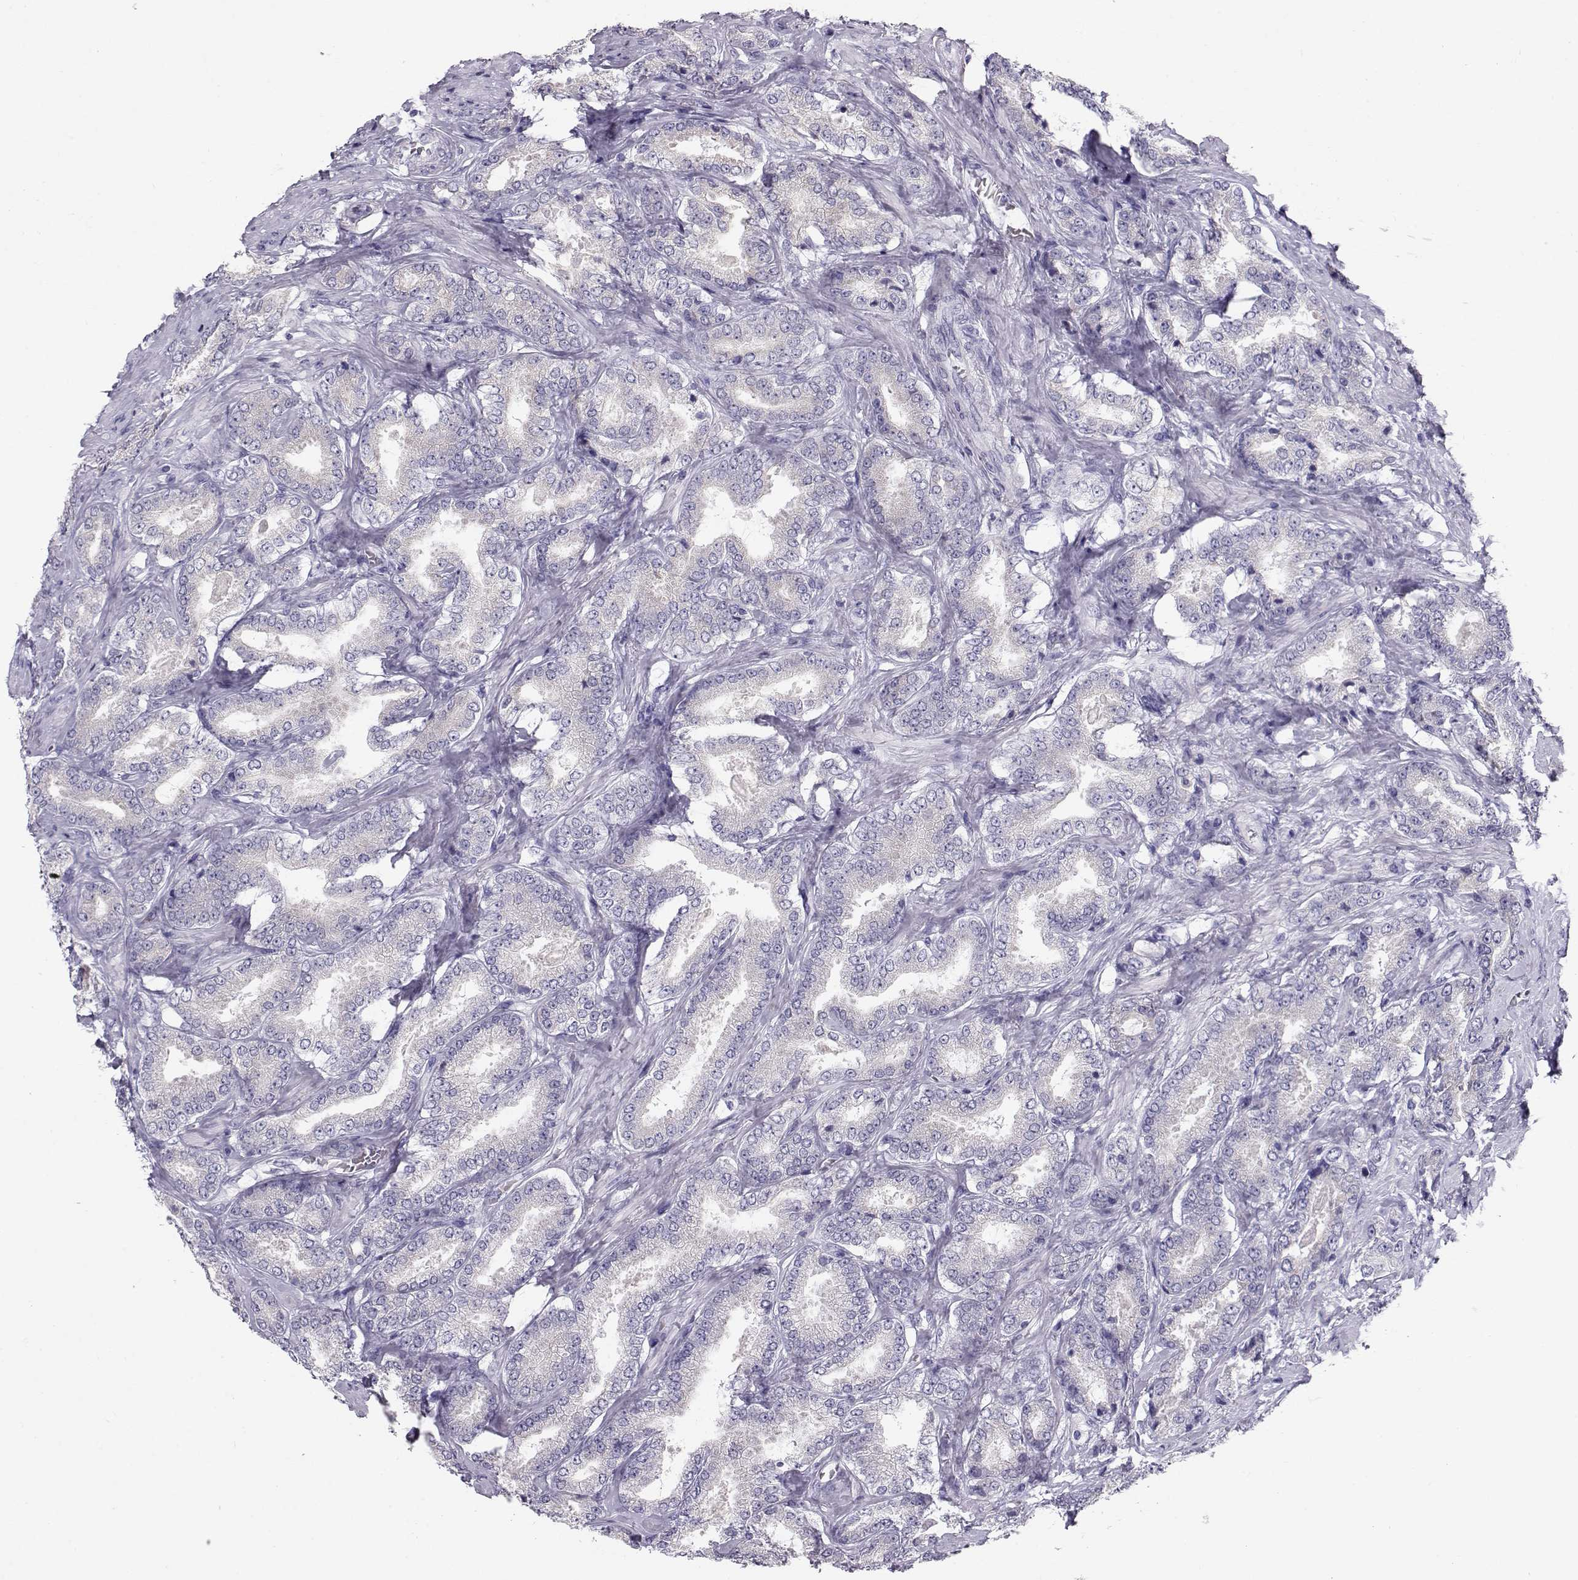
{"staining": {"intensity": "negative", "quantity": "none", "location": "none"}, "tissue": "prostate cancer", "cell_type": "Tumor cells", "image_type": "cancer", "snomed": [{"axis": "morphology", "description": "Adenocarcinoma, NOS"}, {"axis": "topography", "description": "Prostate"}], "caption": "IHC micrograph of prostate adenocarcinoma stained for a protein (brown), which exhibits no positivity in tumor cells. (DAB (3,3'-diaminobenzidine) immunohistochemistry (IHC) visualized using brightfield microscopy, high magnification).", "gene": "GPR26", "patient": {"sex": "male", "age": 64}}